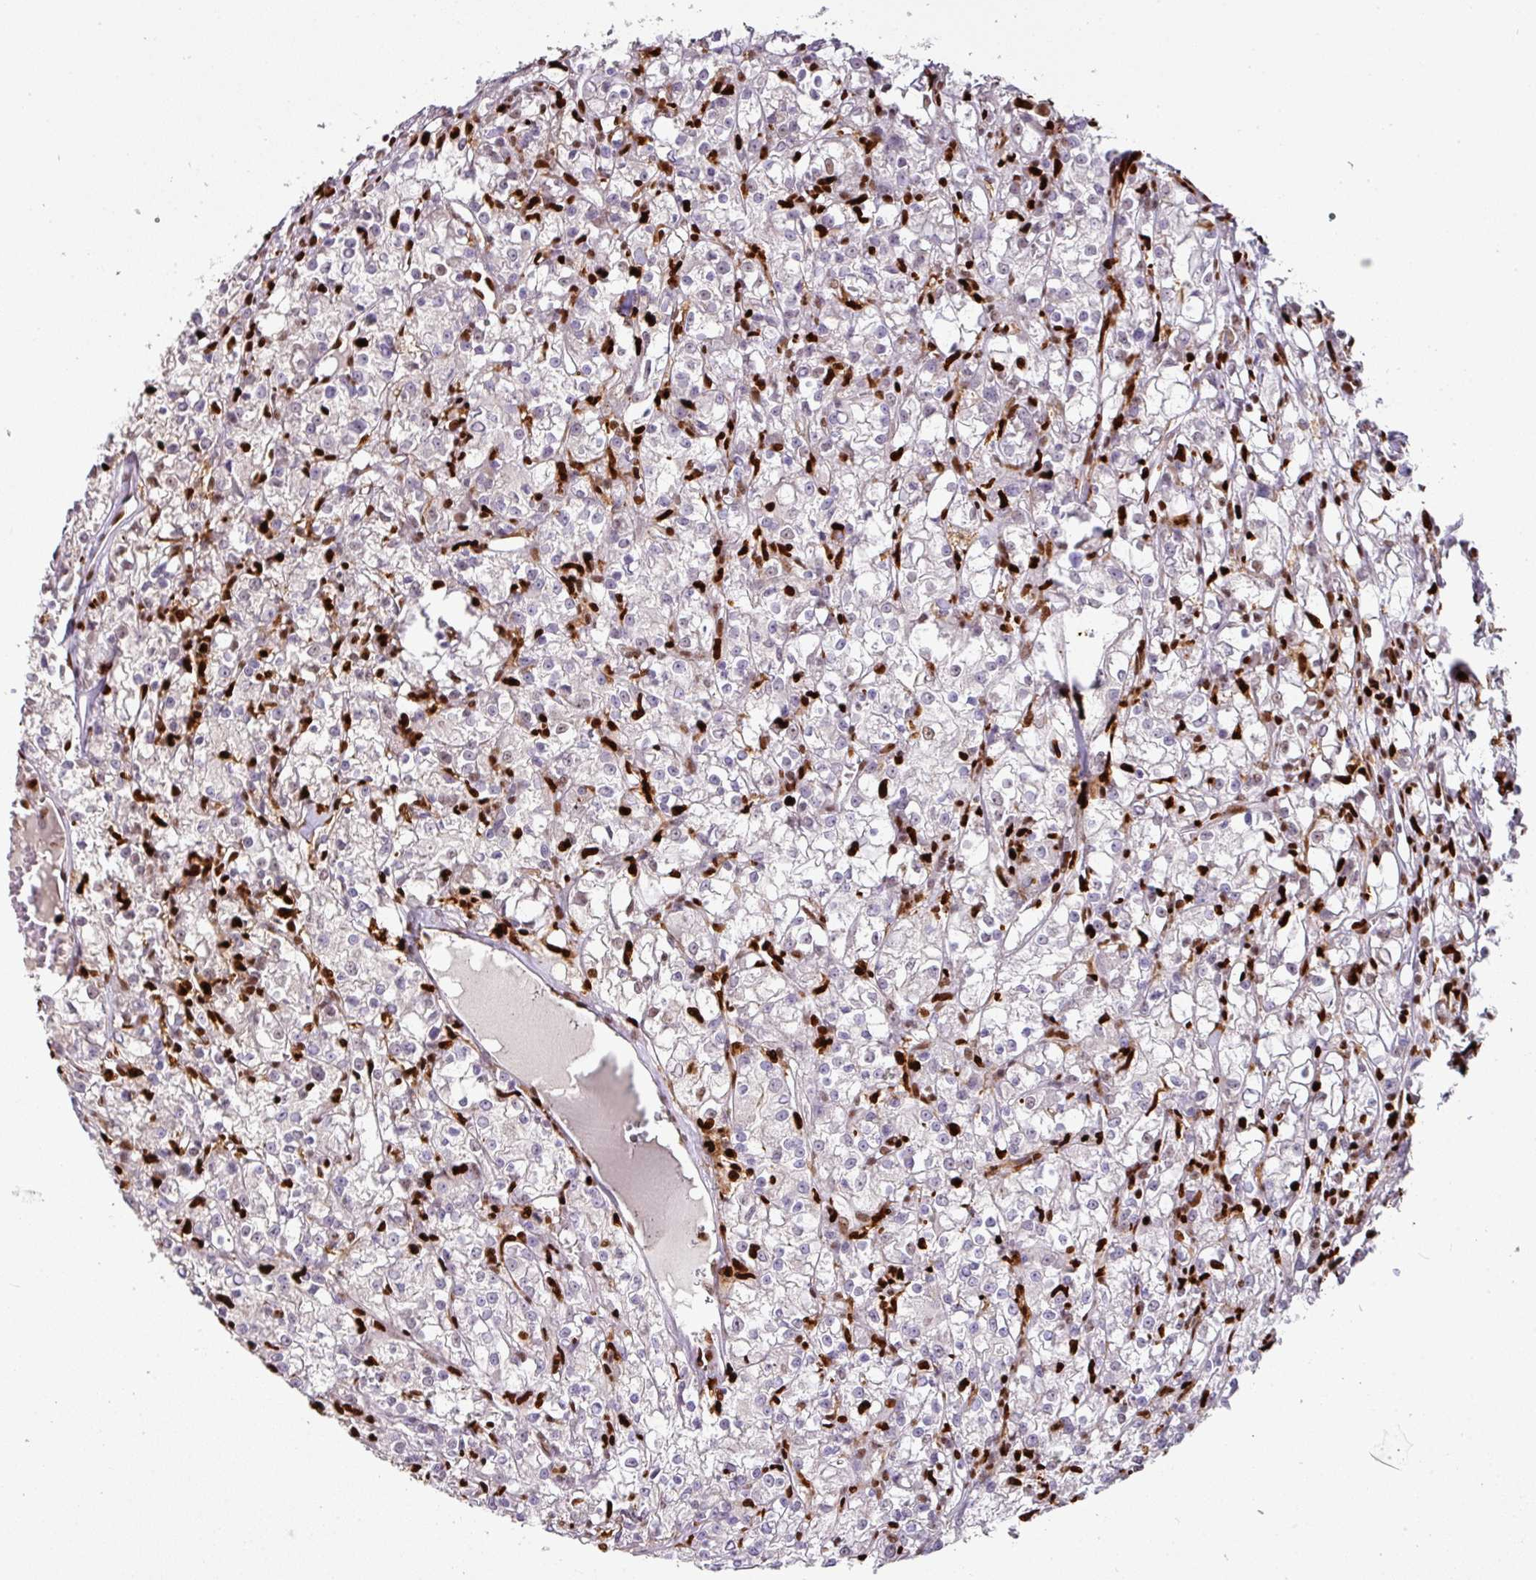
{"staining": {"intensity": "negative", "quantity": "none", "location": "none"}, "tissue": "renal cancer", "cell_type": "Tumor cells", "image_type": "cancer", "snomed": [{"axis": "morphology", "description": "Adenocarcinoma, NOS"}, {"axis": "topography", "description": "Kidney"}], "caption": "Renal cancer stained for a protein using immunohistochemistry (IHC) demonstrates no staining tumor cells.", "gene": "SAMHD1", "patient": {"sex": "female", "age": 59}}